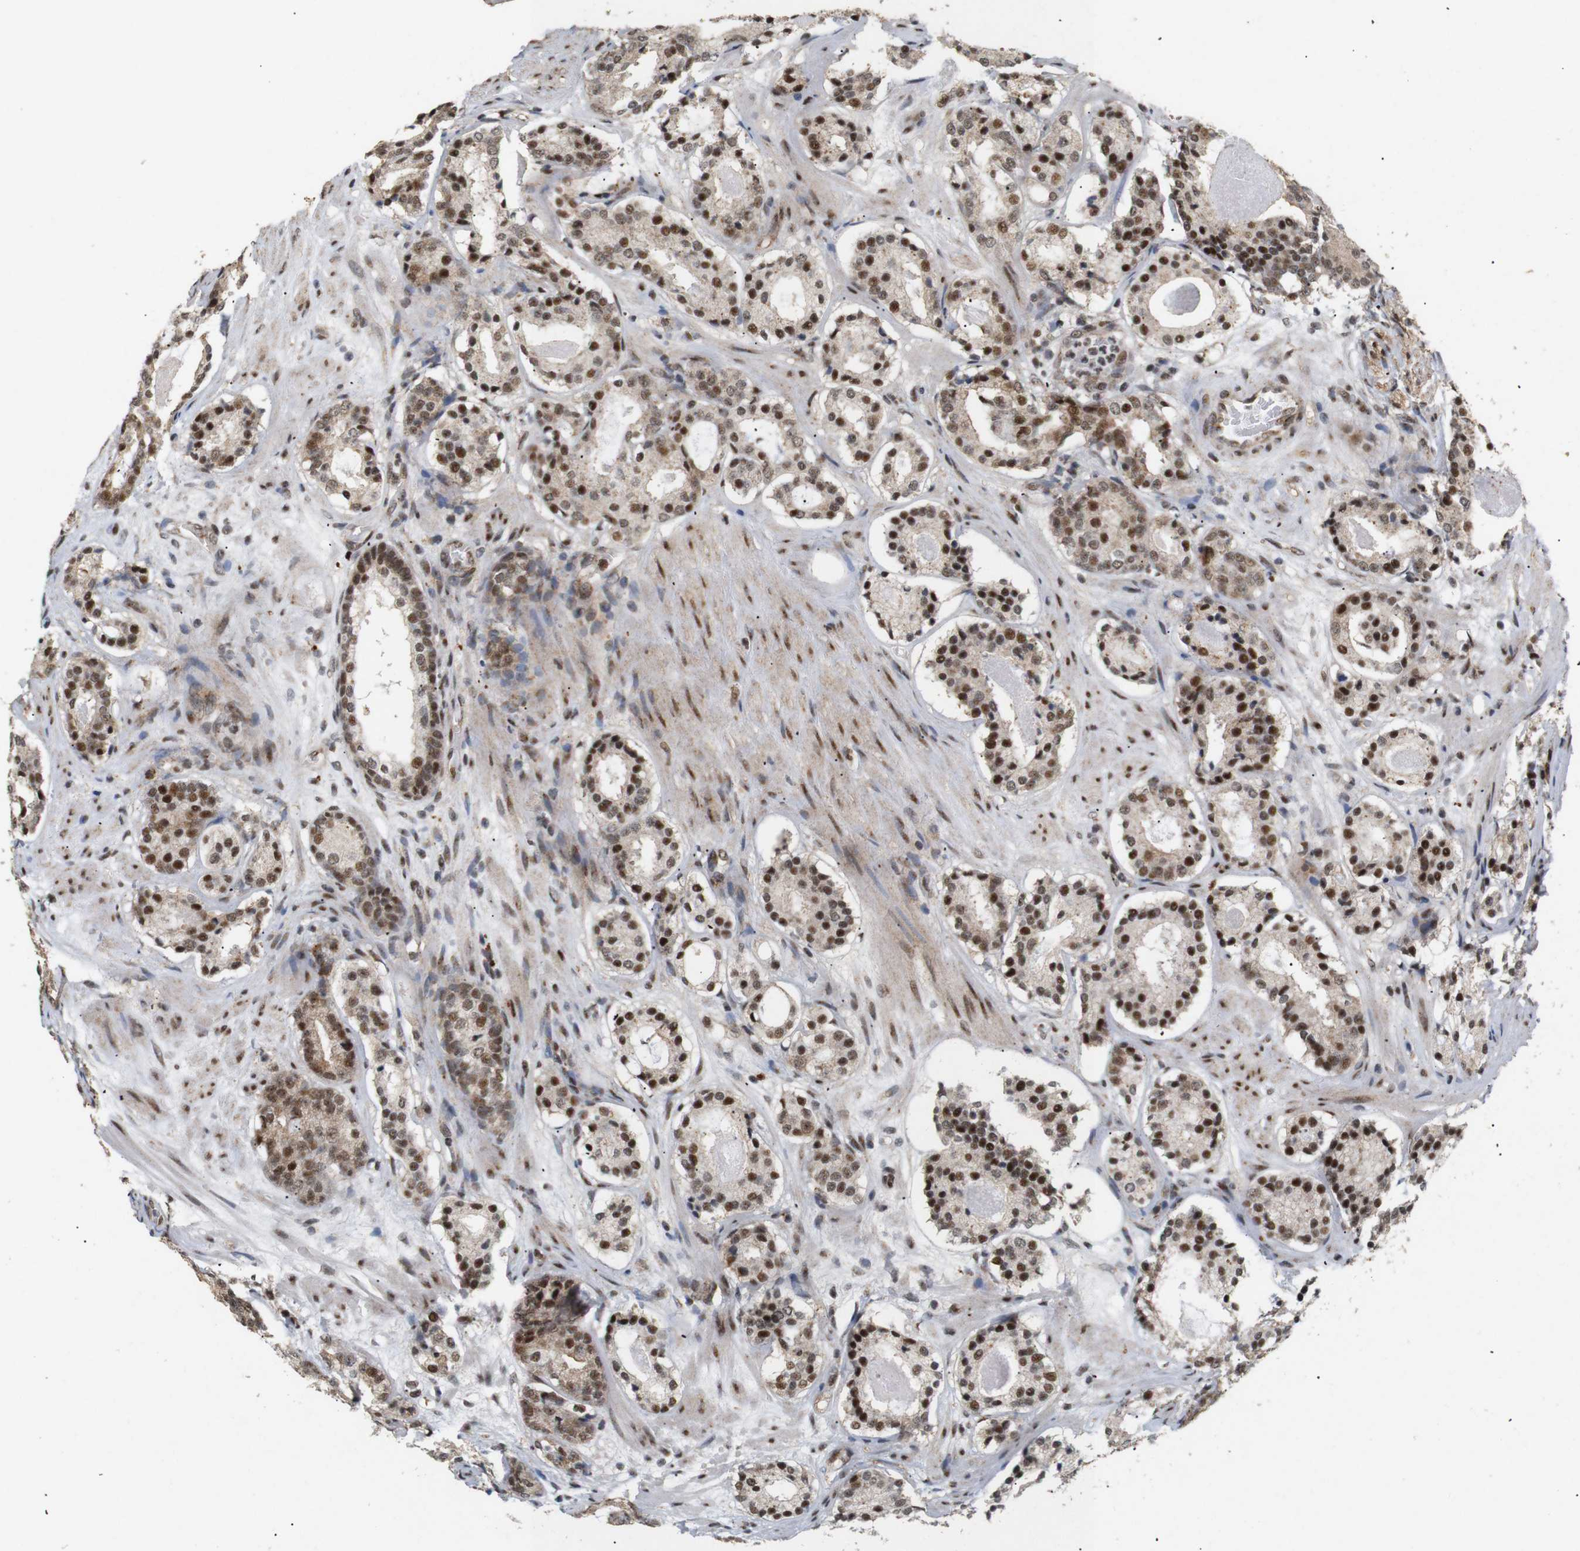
{"staining": {"intensity": "moderate", "quantity": ">75%", "location": "cytoplasmic/membranous,nuclear"}, "tissue": "prostate cancer", "cell_type": "Tumor cells", "image_type": "cancer", "snomed": [{"axis": "morphology", "description": "Adenocarcinoma, Low grade"}, {"axis": "topography", "description": "Prostate"}], "caption": "Immunohistochemical staining of human prostate cancer (adenocarcinoma (low-grade)) exhibits moderate cytoplasmic/membranous and nuclear protein expression in approximately >75% of tumor cells.", "gene": "PYM1", "patient": {"sex": "male", "age": 69}}